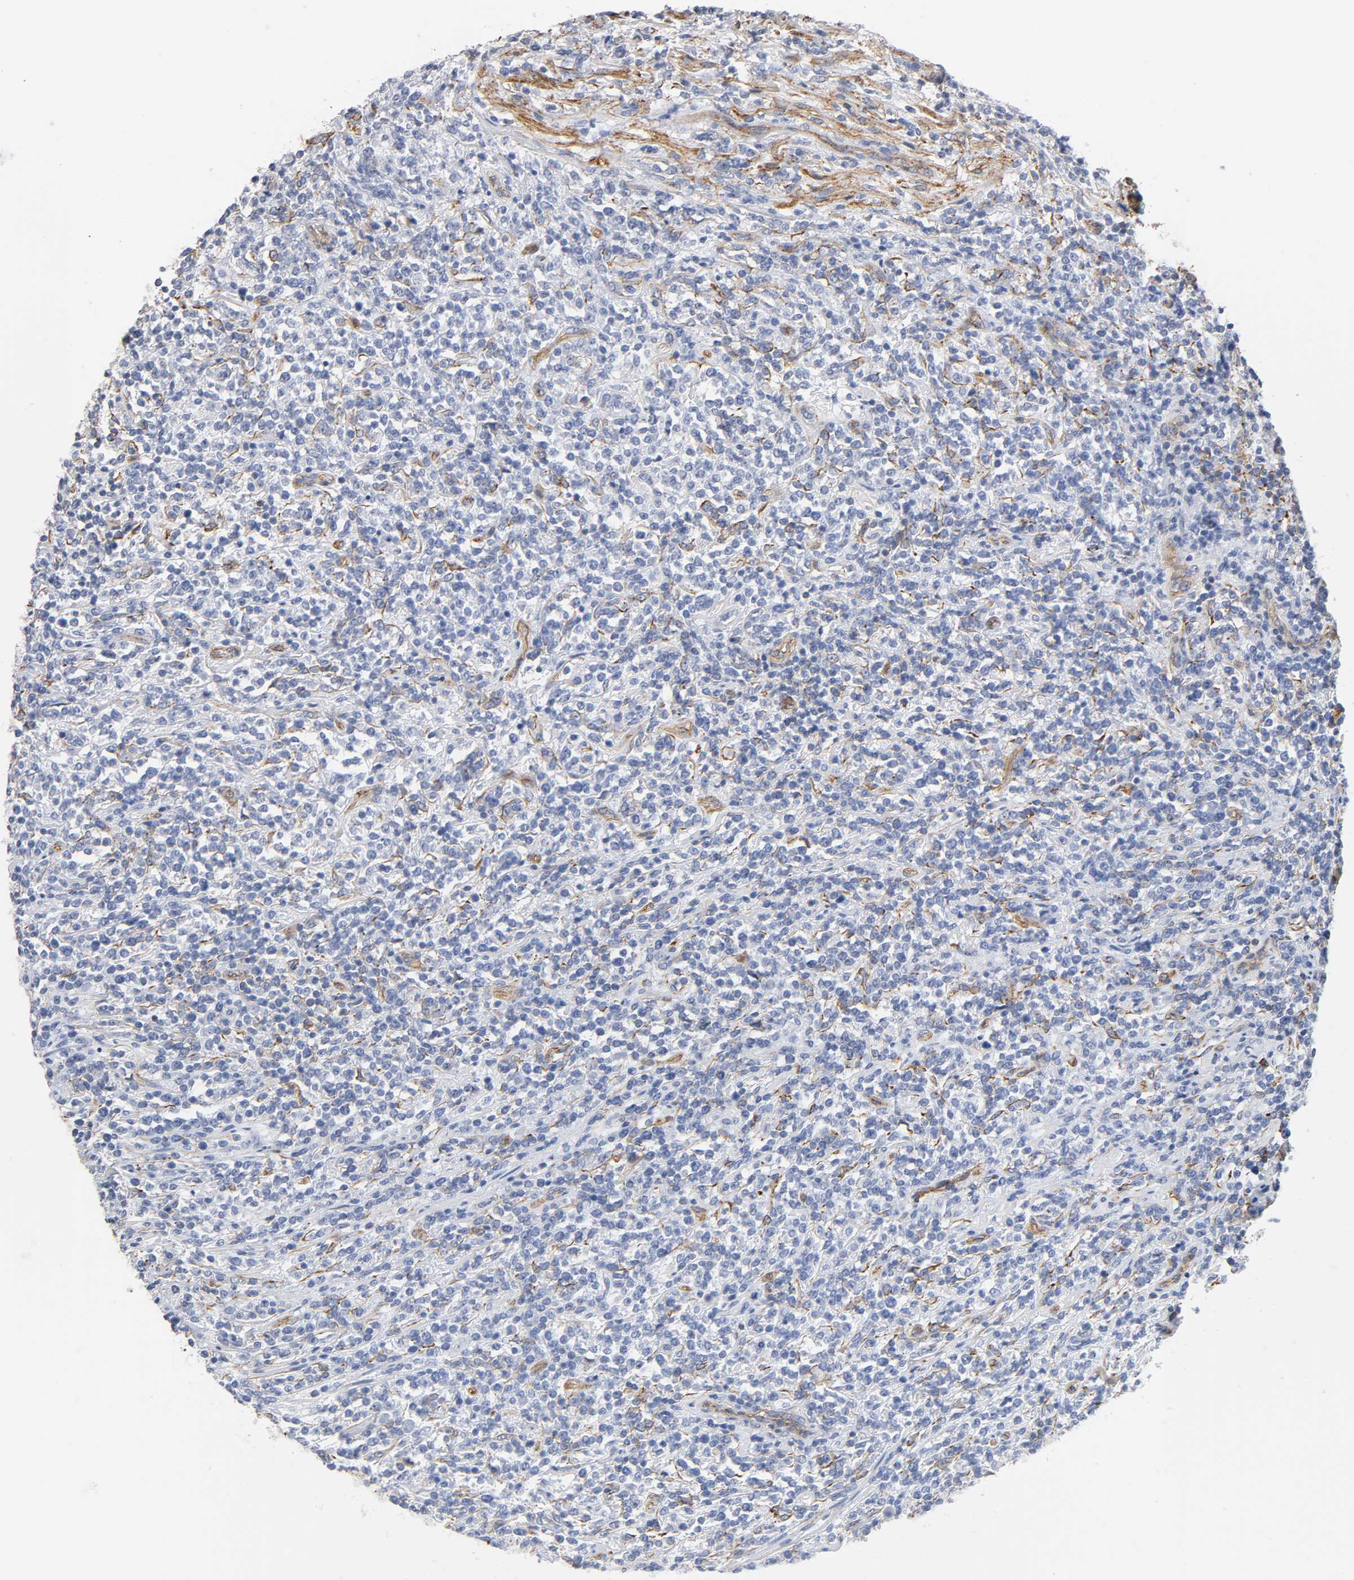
{"staining": {"intensity": "negative", "quantity": "none", "location": "none"}, "tissue": "lymphoma", "cell_type": "Tumor cells", "image_type": "cancer", "snomed": [{"axis": "morphology", "description": "Malignant lymphoma, non-Hodgkin's type, High grade"}, {"axis": "topography", "description": "Soft tissue"}], "caption": "Immunohistochemistry histopathology image of neoplastic tissue: malignant lymphoma, non-Hodgkin's type (high-grade) stained with DAB demonstrates no significant protein staining in tumor cells. The staining was performed using DAB (3,3'-diaminobenzidine) to visualize the protein expression in brown, while the nuclei were stained in blue with hematoxylin (Magnification: 20x).", "gene": "SPTAN1", "patient": {"sex": "male", "age": 18}}